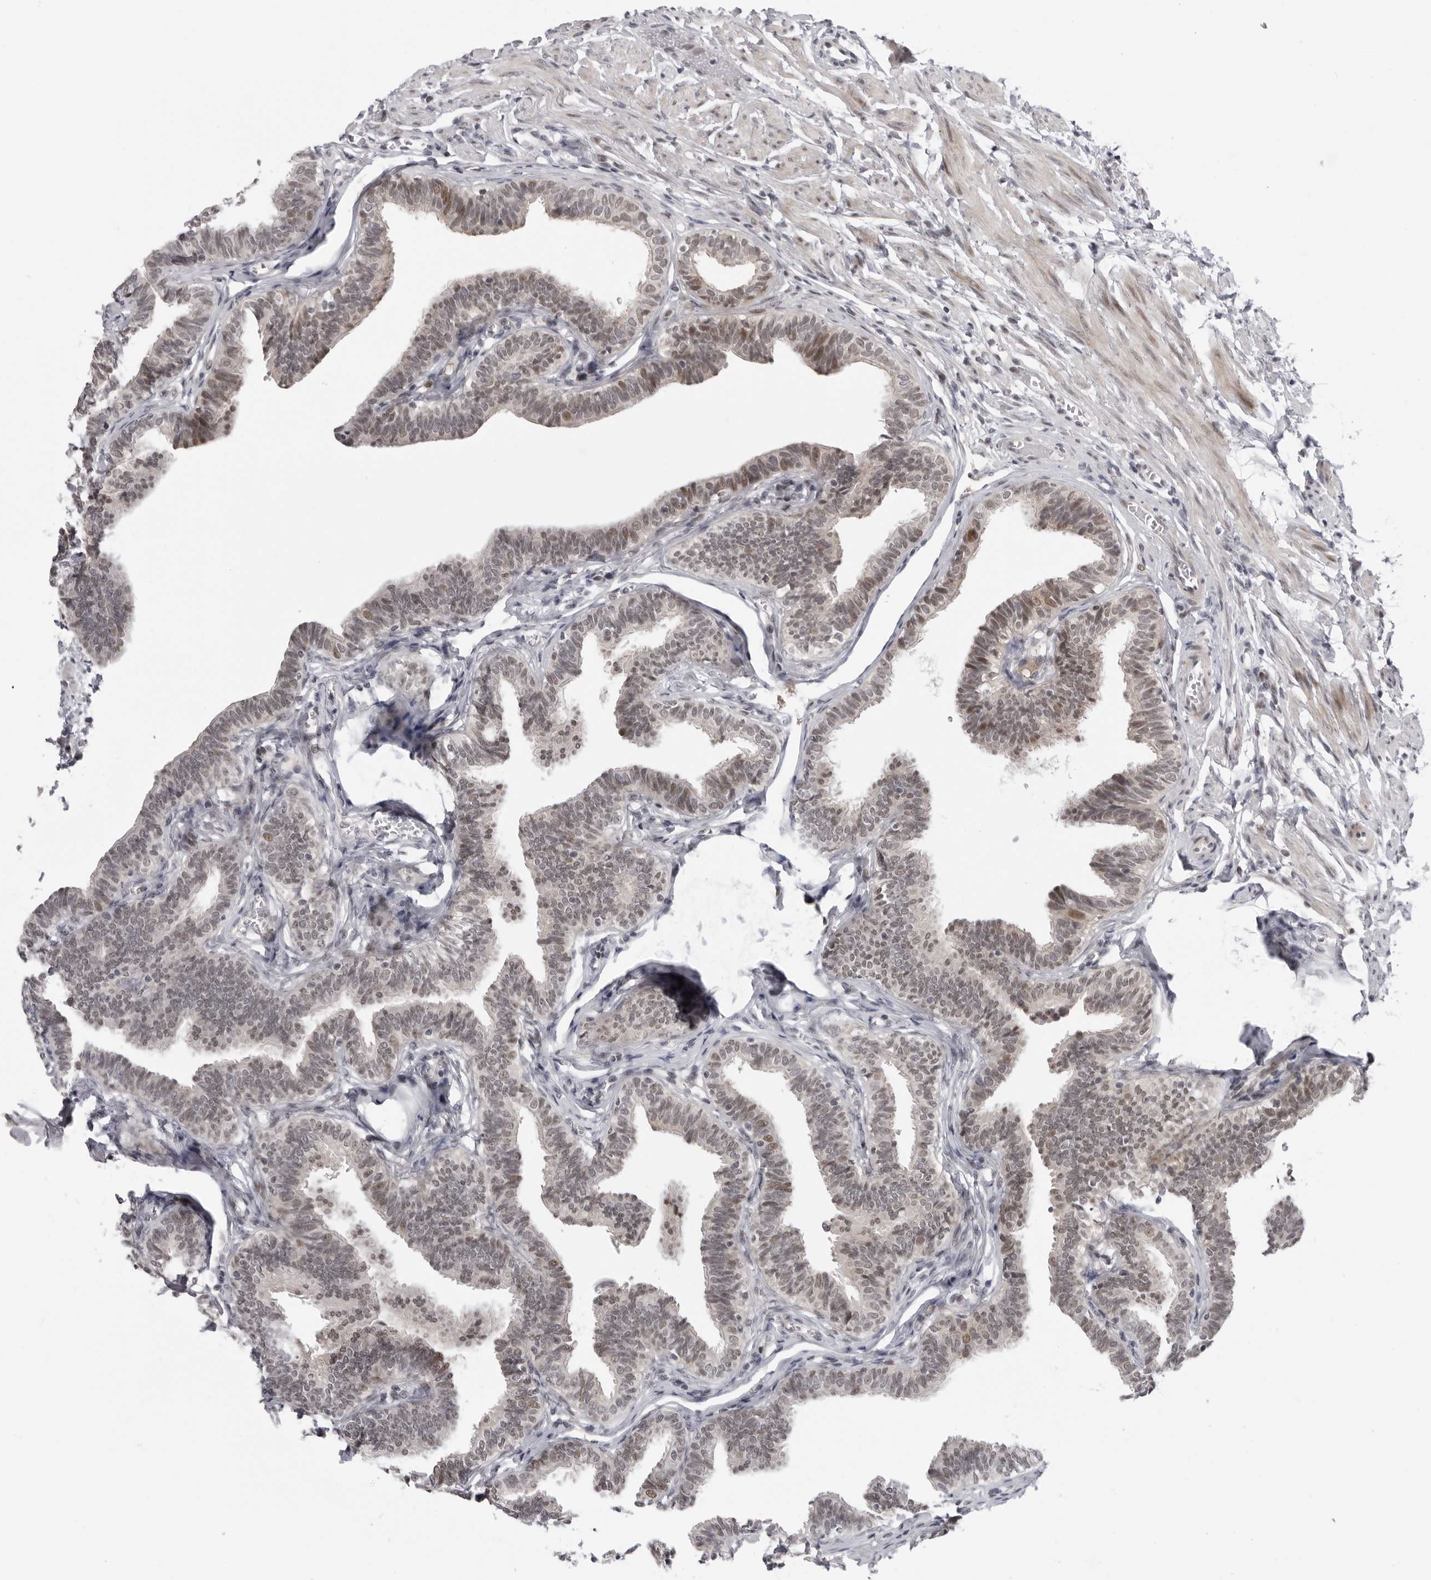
{"staining": {"intensity": "weak", "quantity": ">75%", "location": "nuclear"}, "tissue": "fallopian tube", "cell_type": "Glandular cells", "image_type": "normal", "snomed": [{"axis": "morphology", "description": "Normal tissue, NOS"}, {"axis": "topography", "description": "Fallopian tube"}, {"axis": "topography", "description": "Ovary"}], "caption": "Benign fallopian tube was stained to show a protein in brown. There is low levels of weak nuclear expression in approximately >75% of glandular cells. (DAB = brown stain, brightfield microscopy at high magnification).", "gene": "ALPK2", "patient": {"sex": "female", "age": 23}}